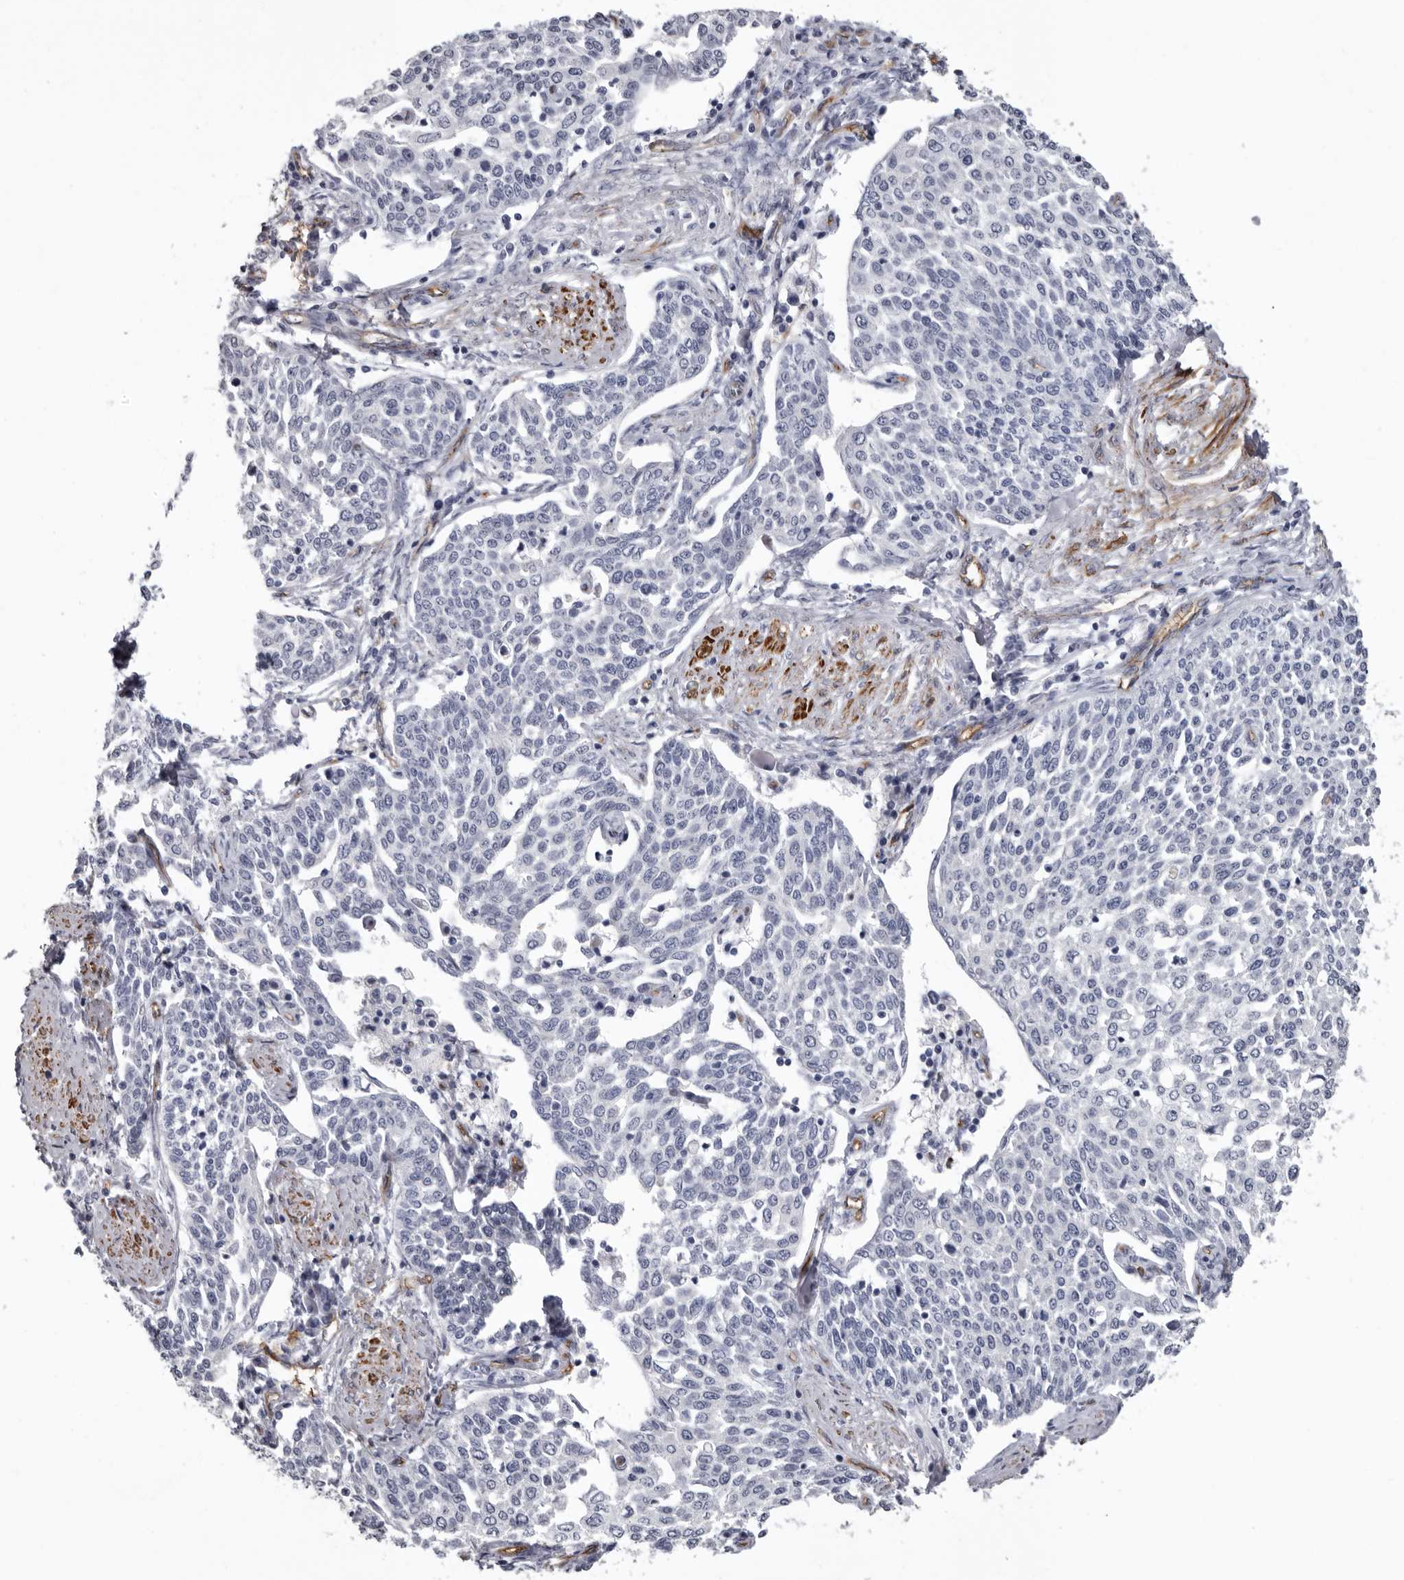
{"staining": {"intensity": "negative", "quantity": "none", "location": "none"}, "tissue": "cervical cancer", "cell_type": "Tumor cells", "image_type": "cancer", "snomed": [{"axis": "morphology", "description": "Squamous cell carcinoma, NOS"}, {"axis": "topography", "description": "Cervix"}], "caption": "IHC micrograph of neoplastic tissue: human cervical cancer (squamous cell carcinoma) stained with DAB (3,3'-diaminobenzidine) shows no significant protein staining in tumor cells.", "gene": "ADGRL4", "patient": {"sex": "female", "age": 34}}